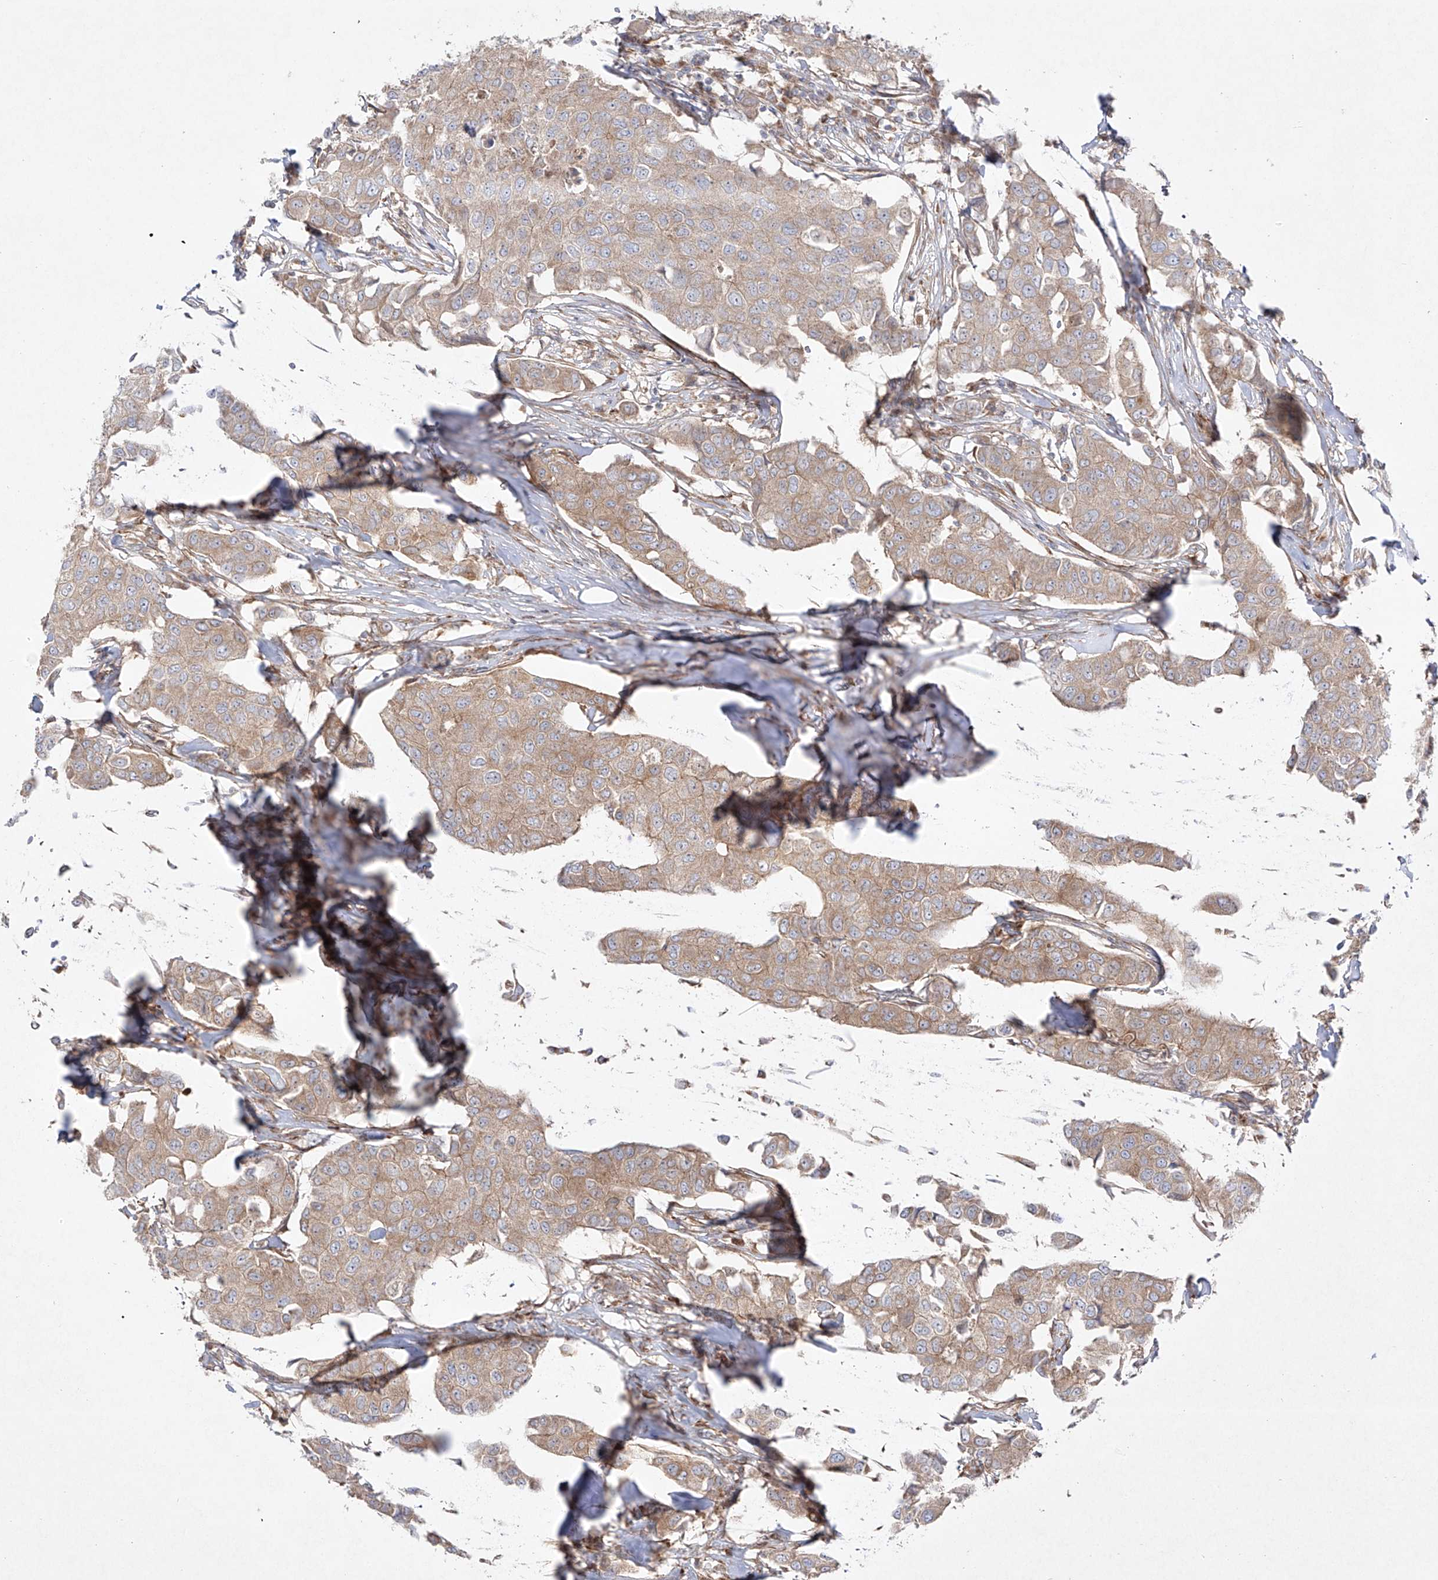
{"staining": {"intensity": "weak", "quantity": ">75%", "location": "cytoplasmic/membranous"}, "tissue": "breast cancer", "cell_type": "Tumor cells", "image_type": "cancer", "snomed": [{"axis": "morphology", "description": "Duct carcinoma"}, {"axis": "topography", "description": "Breast"}], "caption": "Breast cancer (infiltrating ductal carcinoma) stained for a protein shows weak cytoplasmic/membranous positivity in tumor cells. (DAB (3,3'-diaminobenzidine) = brown stain, brightfield microscopy at high magnification).", "gene": "YKT6", "patient": {"sex": "female", "age": 80}}